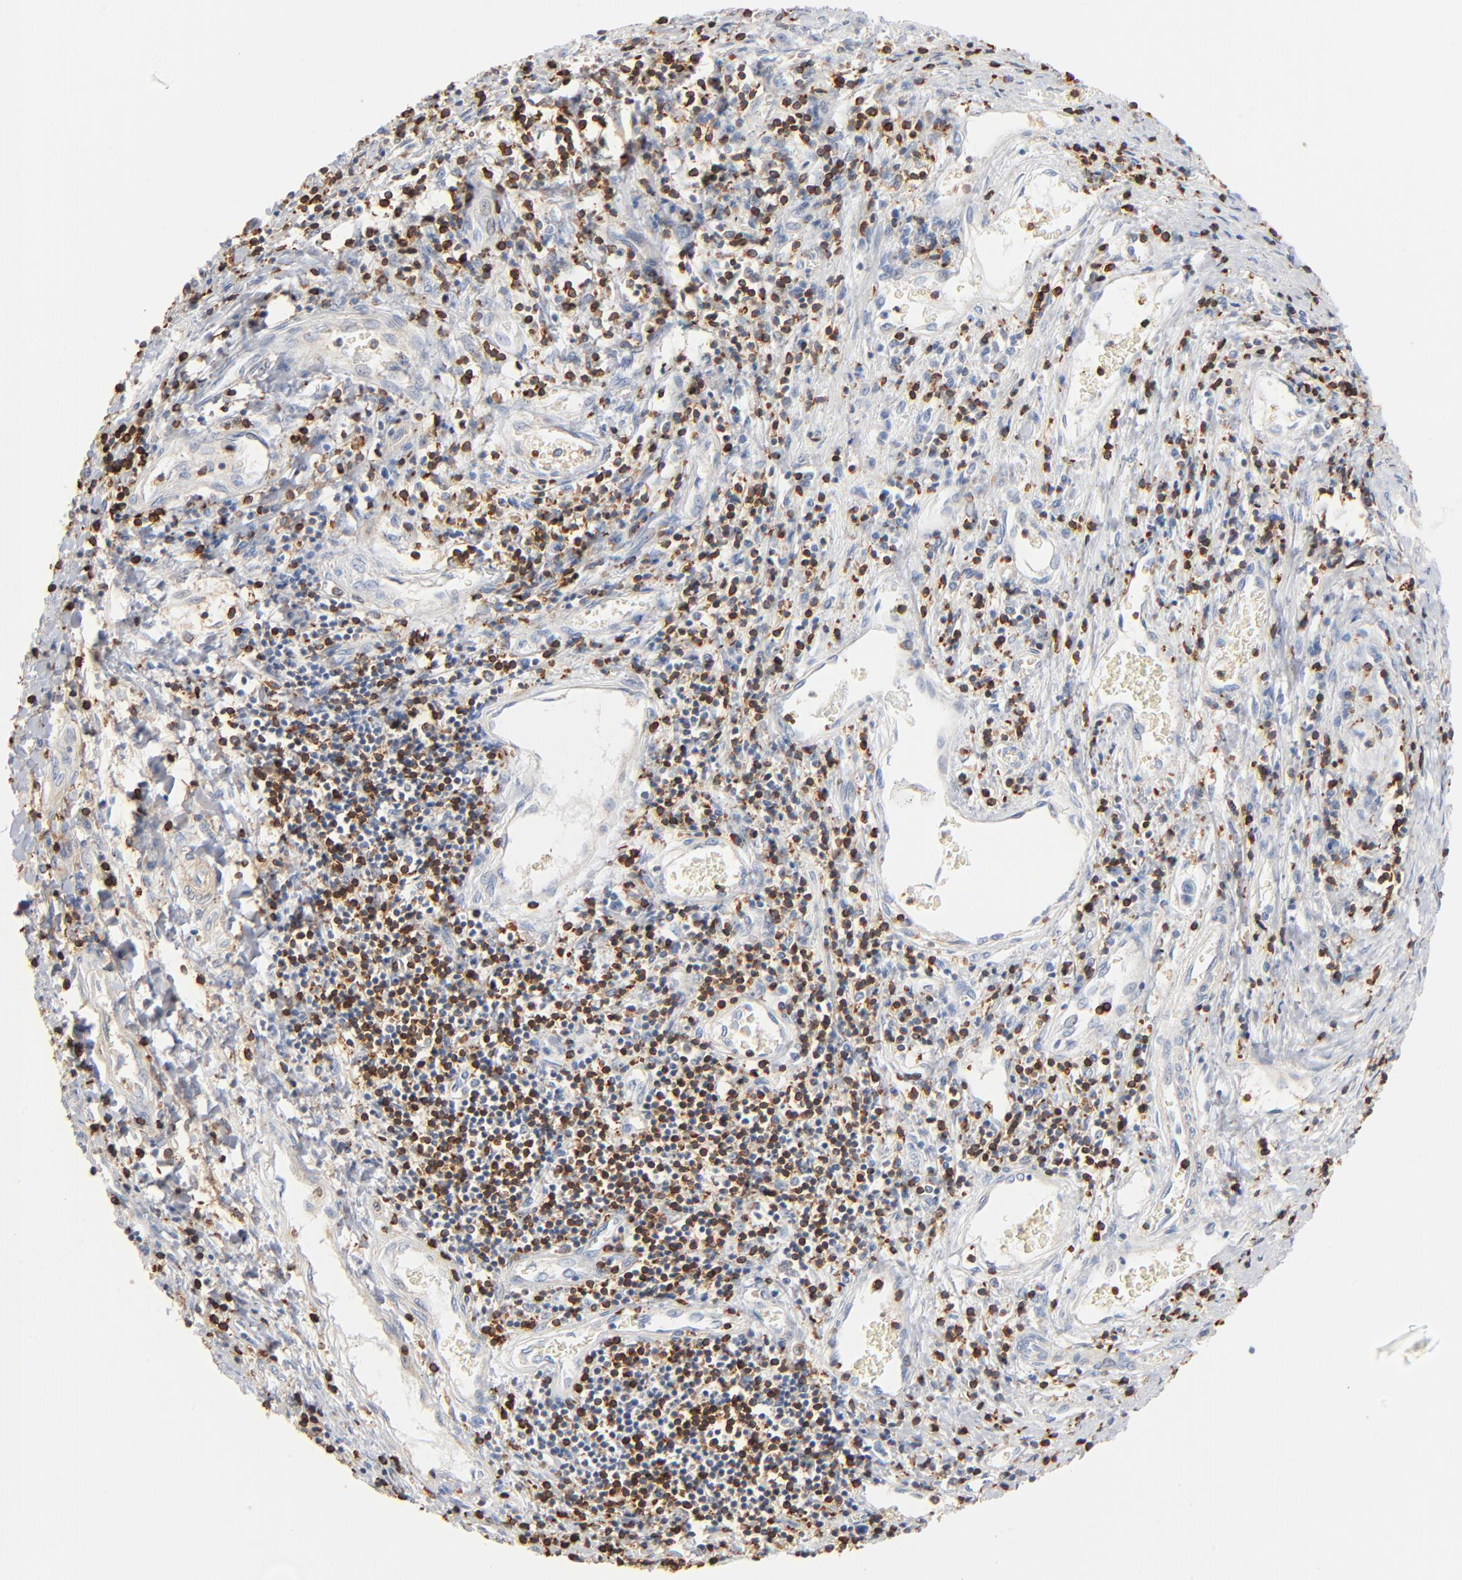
{"staining": {"intensity": "negative", "quantity": "none", "location": "none"}, "tissue": "liver cancer", "cell_type": "Tumor cells", "image_type": "cancer", "snomed": [{"axis": "morphology", "description": "Carcinoma, Hepatocellular, NOS"}, {"axis": "topography", "description": "Liver"}], "caption": "Immunohistochemistry (IHC) histopathology image of neoplastic tissue: hepatocellular carcinoma (liver) stained with DAB exhibits no significant protein positivity in tumor cells.", "gene": "SH3KBP1", "patient": {"sex": "male", "age": 24}}